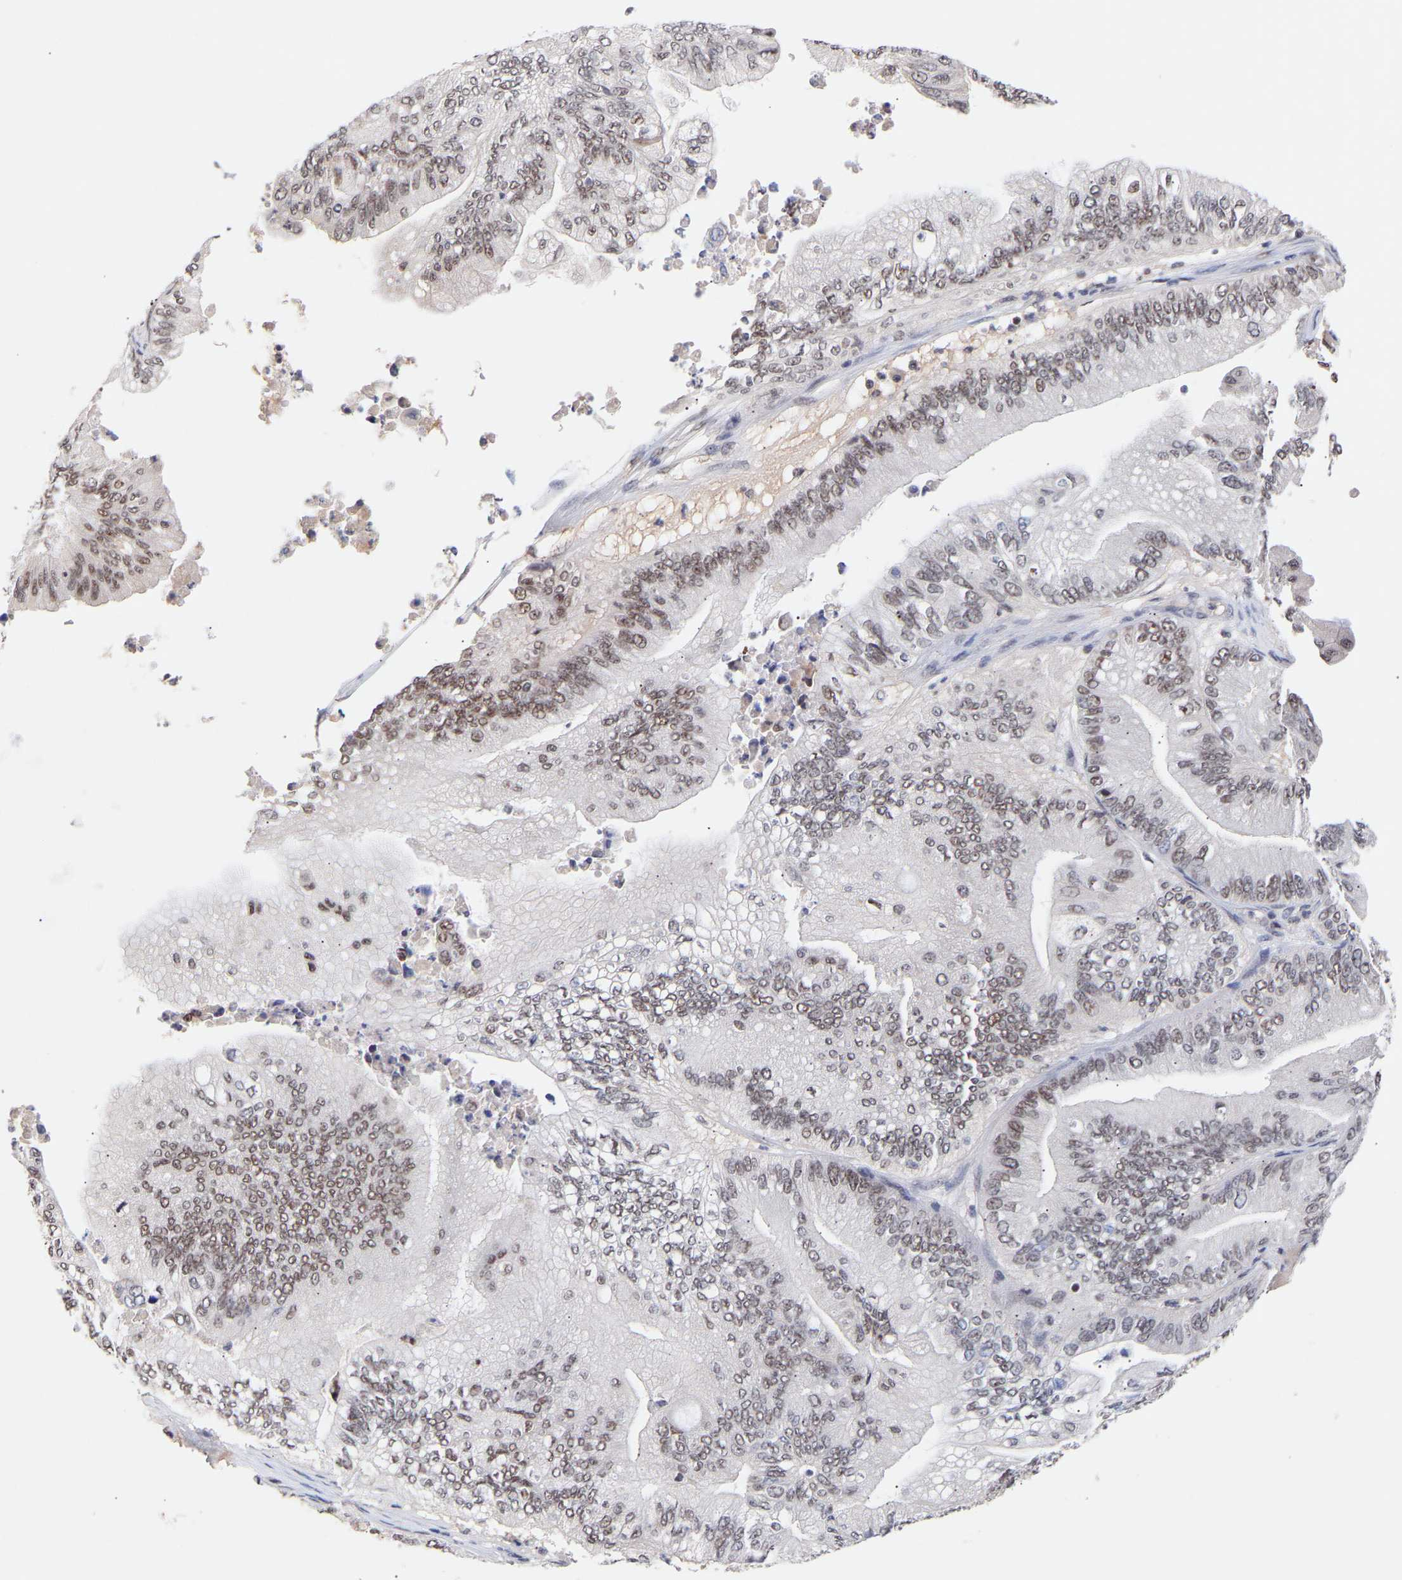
{"staining": {"intensity": "weak", "quantity": ">75%", "location": "nuclear"}, "tissue": "ovarian cancer", "cell_type": "Tumor cells", "image_type": "cancer", "snomed": [{"axis": "morphology", "description": "Cystadenocarcinoma, mucinous, NOS"}, {"axis": "topography", "description": "Ovary"}], "caption": "A micrograph of human ovarian mucinous cystadenocarcinoma stained for a protein reveals weak nuclear brown staining in tumor cells.", "gene": "RBM15", "patient": {"sex": "female", "age": 61}}